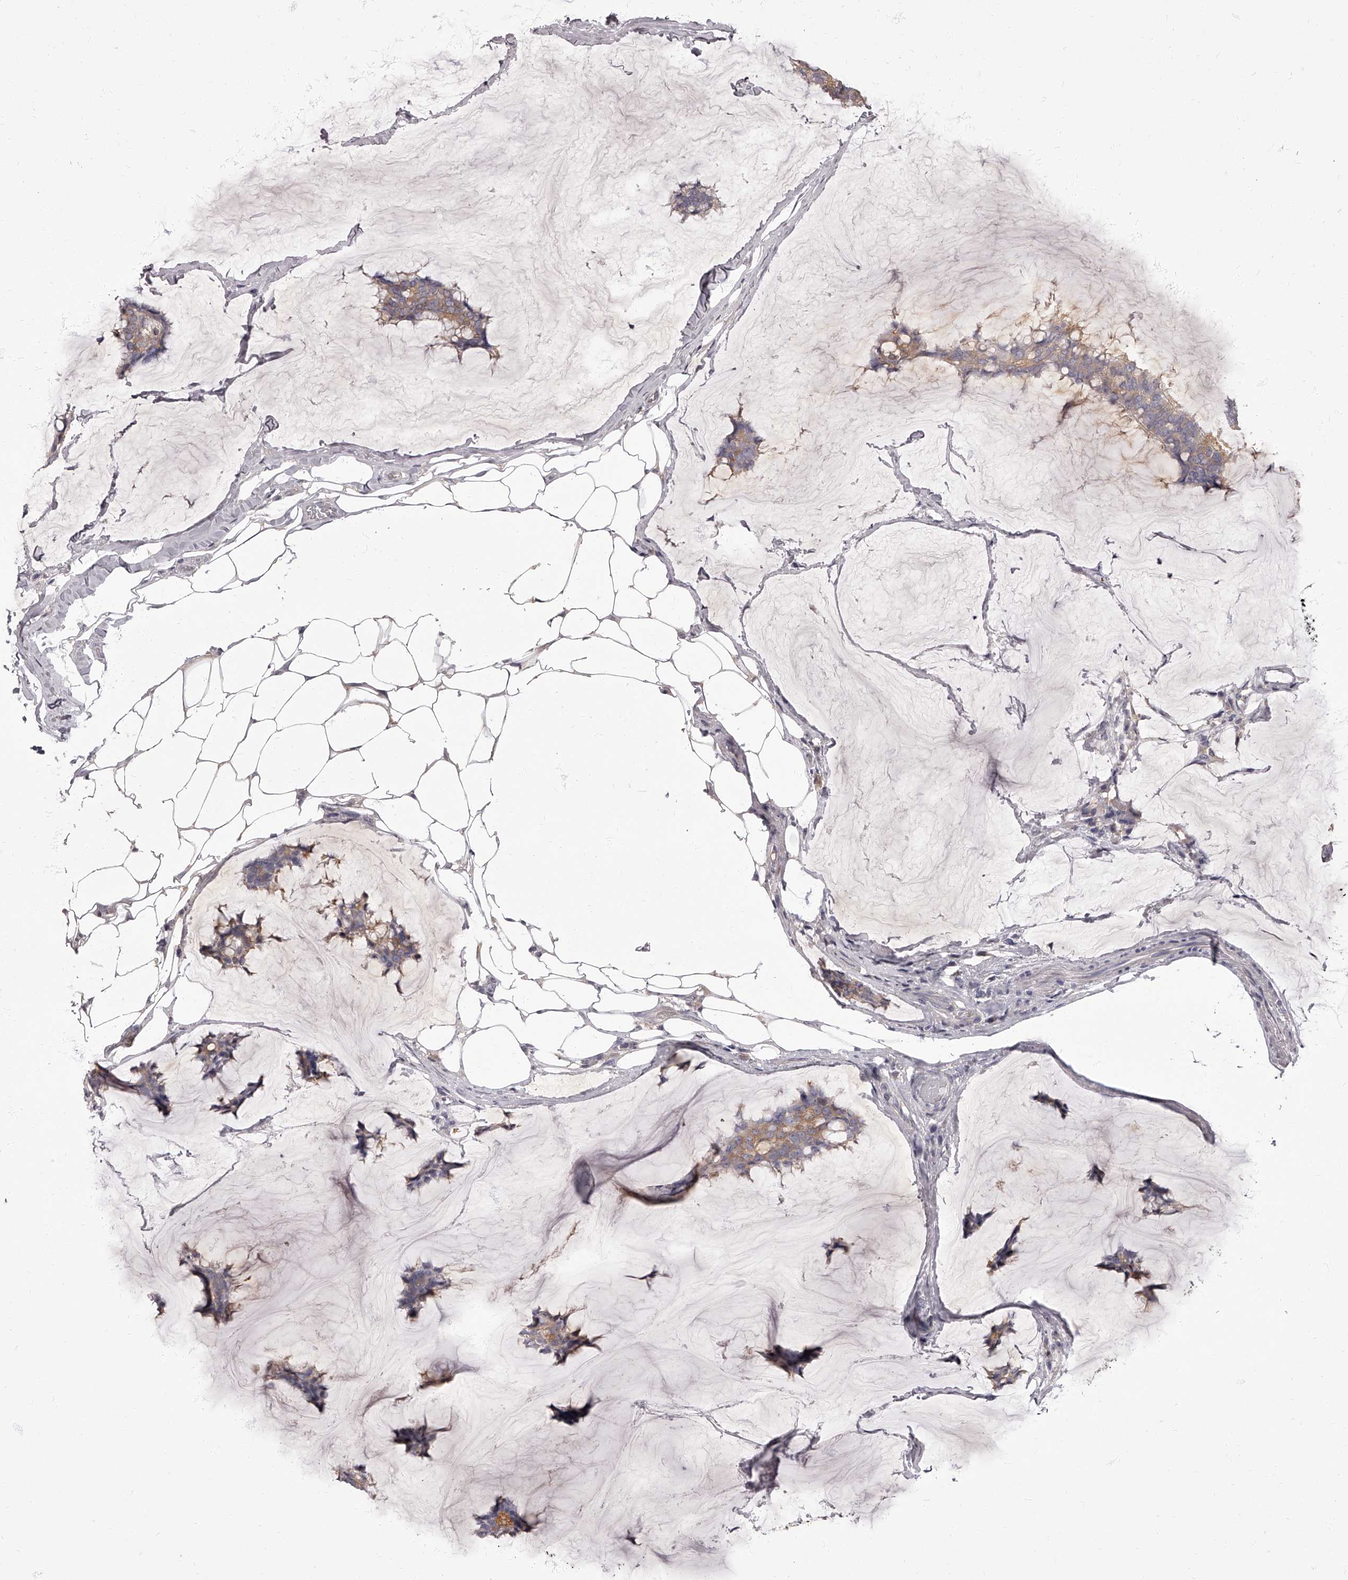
{"staining": {"intensity": "weak", "quantity": ">75%", "location": "cytoplasmic/membranous"}, "tissue": "breast cancer", "cell_type": "Tumor cells", "image_type": "cancer", "snomed": [{"axis": "morphology", "description": "Duct carcinoma"}, {"axis": "topography", "description": "Breast"}], "caption": "Protein expression analysis of human invasive ductal carcinoma (breast) reveals weak cytoplasmic/membranous staining in approximately >75% of tumor cells. The staining was performed using DAB (3,3'-diaminobenzidine), with brown indicating positive protein expression. Nuclei are stained blue with hematoxylin.", "gene": "APEH", "patient": {"sex": "female", "age": 93}}